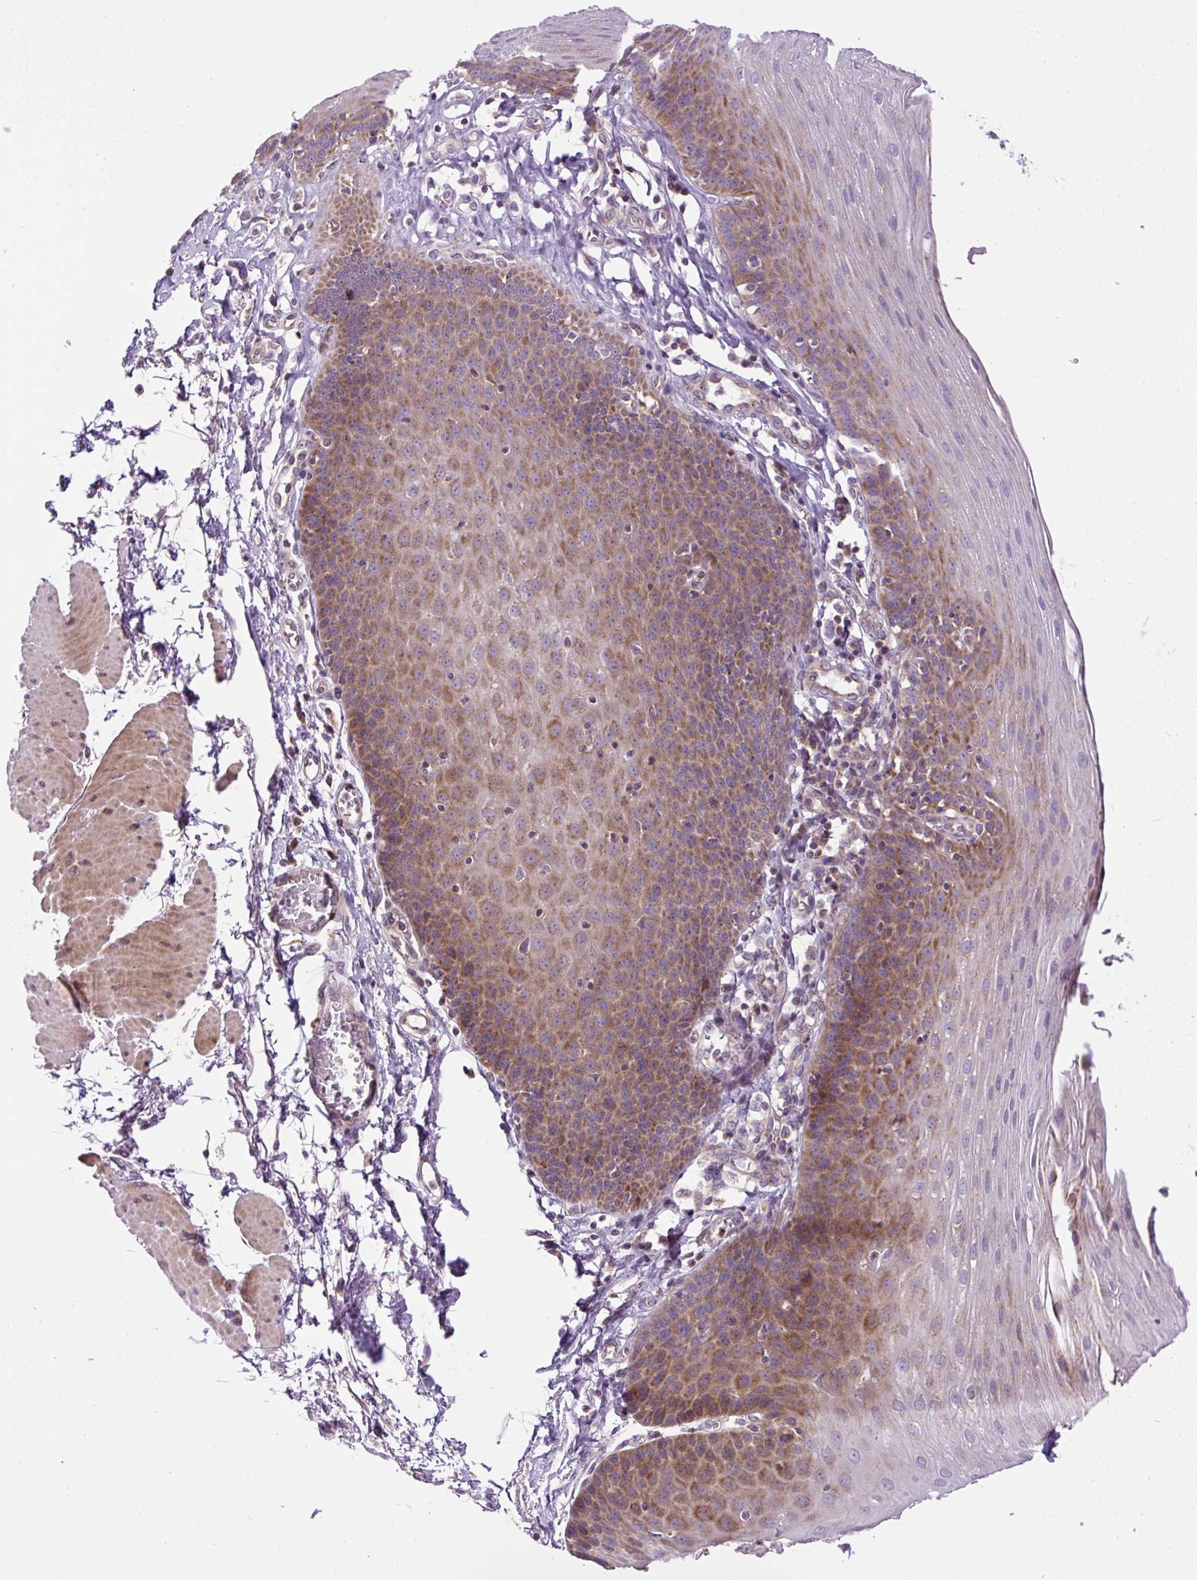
{"staining": {"intensity": "moderate", "quantity": "25%-75%", "location": "cytoplasmic/membranous"}, "tissue": "esophagus", "cell_type": "Squamous epithelial cells", "image_type": "normal", "snomed": [{"axis": "morphology", "description": "Normal tissue, NOS"}, {"axis": "topography", "description": "Esophagus"}], "caption": "Protein staining shows moderate cytoplasmic/membranous positivity in approximately 25%-75% of squamous epithelial cells in normal esophagus. (IHC, brightfield microscopy, high magnification).", "gene": "ZNF547", "patient": {"sex": "female", "age": 81}}